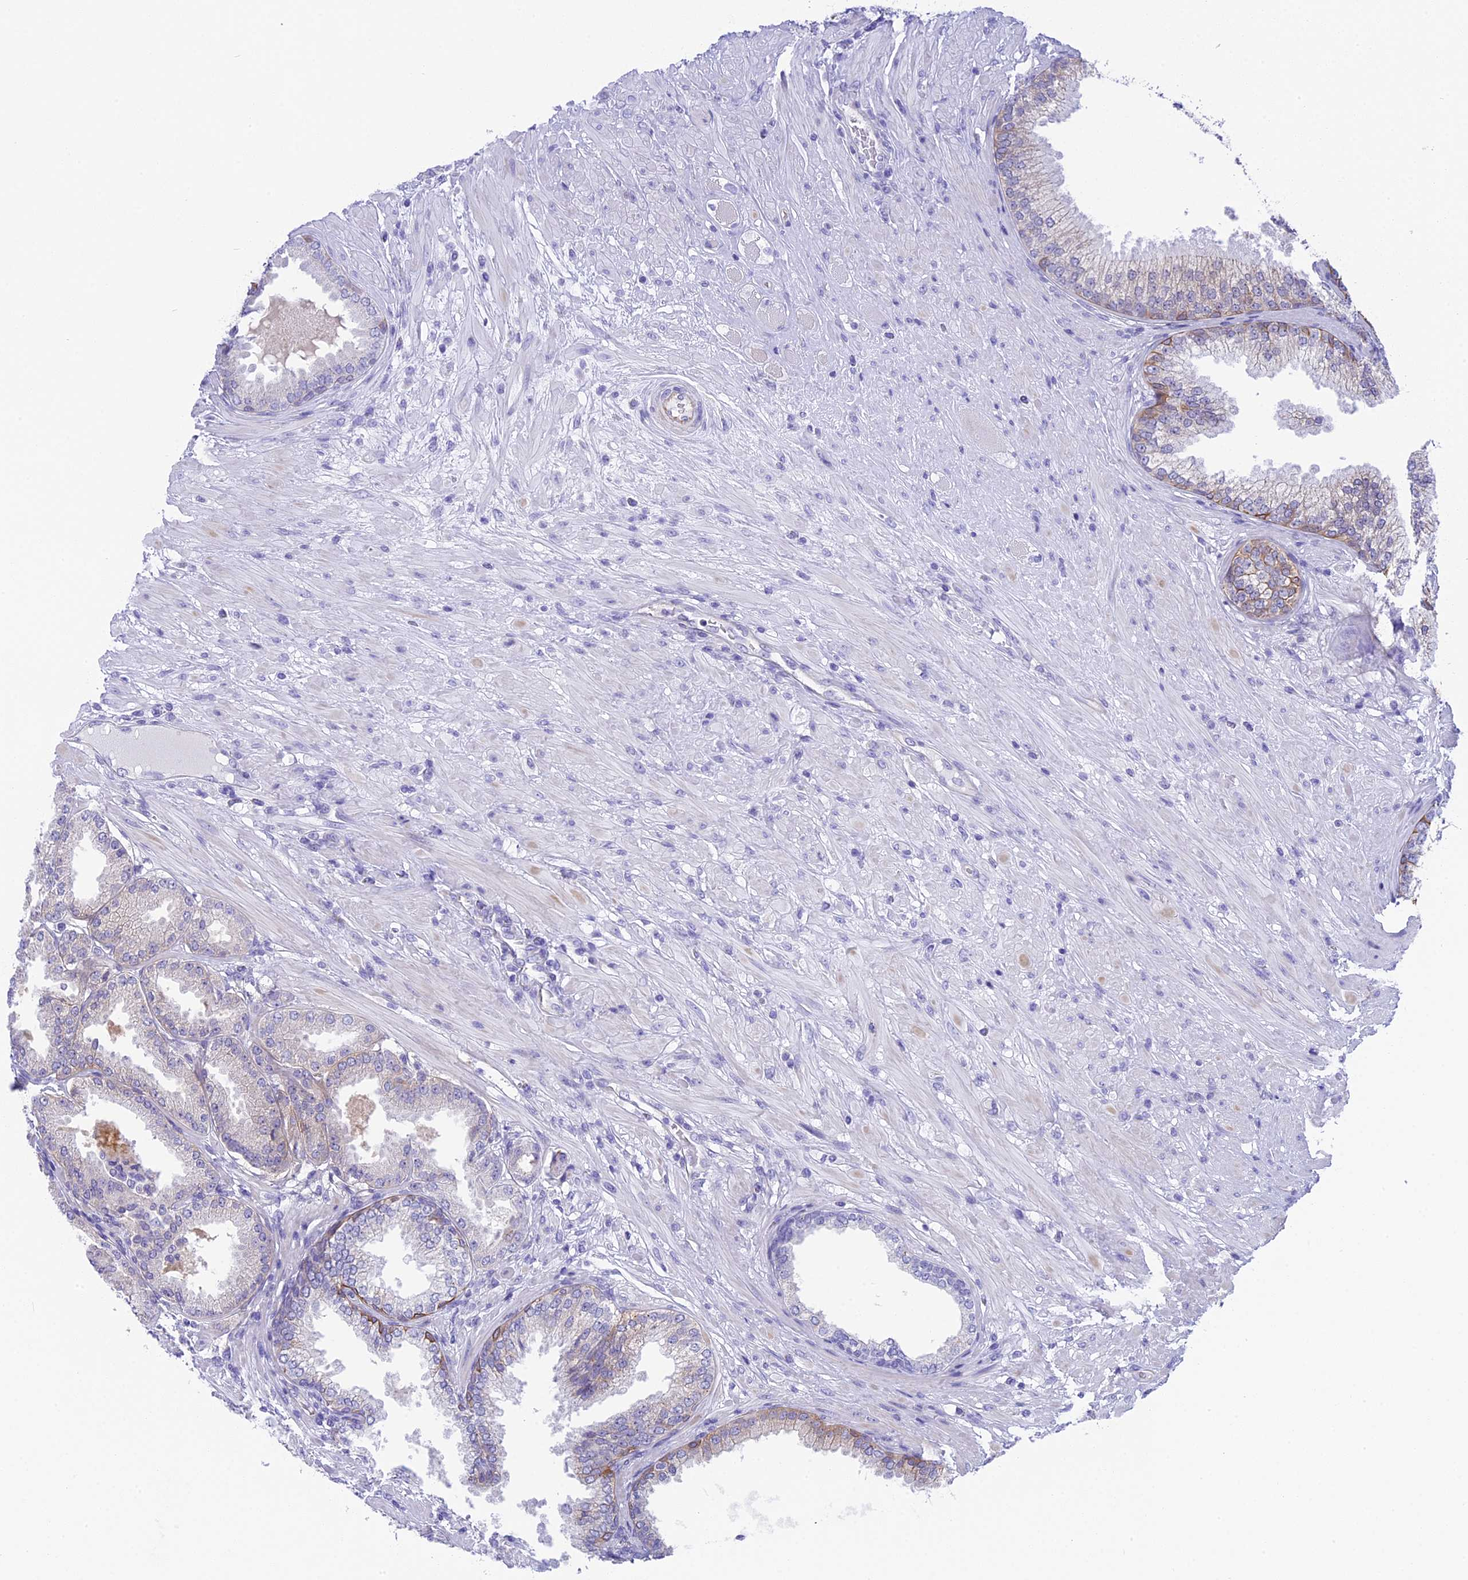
{"staining": {"intensity": "negative", "quantity": "none", "location": "none"}, "tissue": "prostate cancer", "cell_type": "Tumor cells", "image_type": "cancer", "snomed": [{"axis": "morphology", "description": "Adenocarcinoma, High grade"}, {"axis": "topography", "description": "Prostate"}], "caption": "Human prostate cancer stained for a protein using immunohistochemistry exhibits no positivity in tumor cells.", "gene": "TACSTD2", "patient": {"sex": "male", "age": 71}}